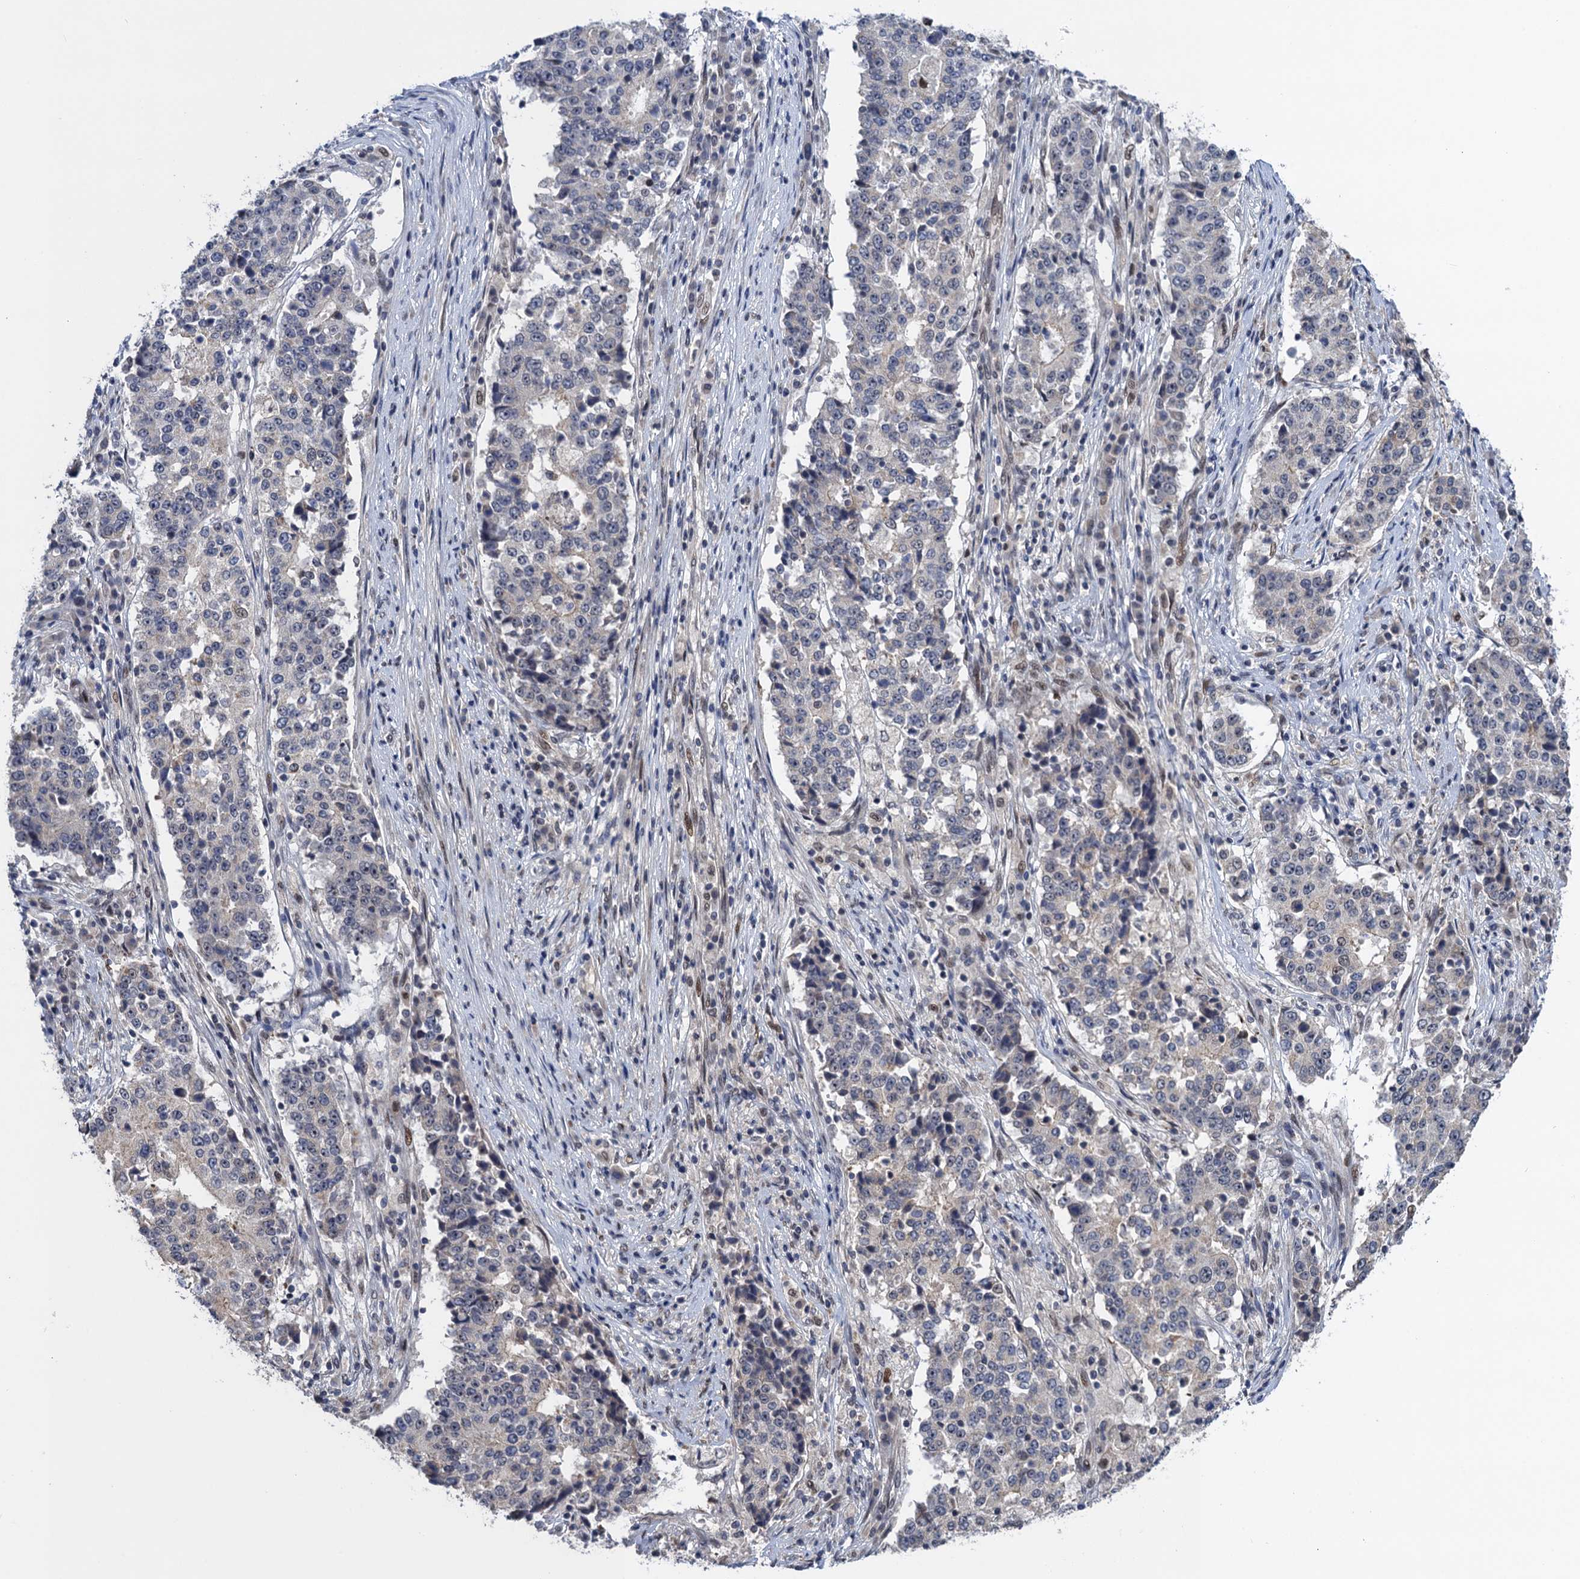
{"staining": {"intensity": "negative", "quantity": "none", "location": "none"}, "tissue": "stomach cancer", "cell_type": "Tumor cells", "image_type": "cancer", "snomed": [{"axis": "morphology", "description": "Adenocarcinoma, NOS"}, {"axis": "topography", "description": "Stomach"}], "caption": "Tumor cells are negative for protein expression in human adenocarcinoma (stomach).", "gene": "ZAR1L", "patient": {"sex": "male", "age": 59}}